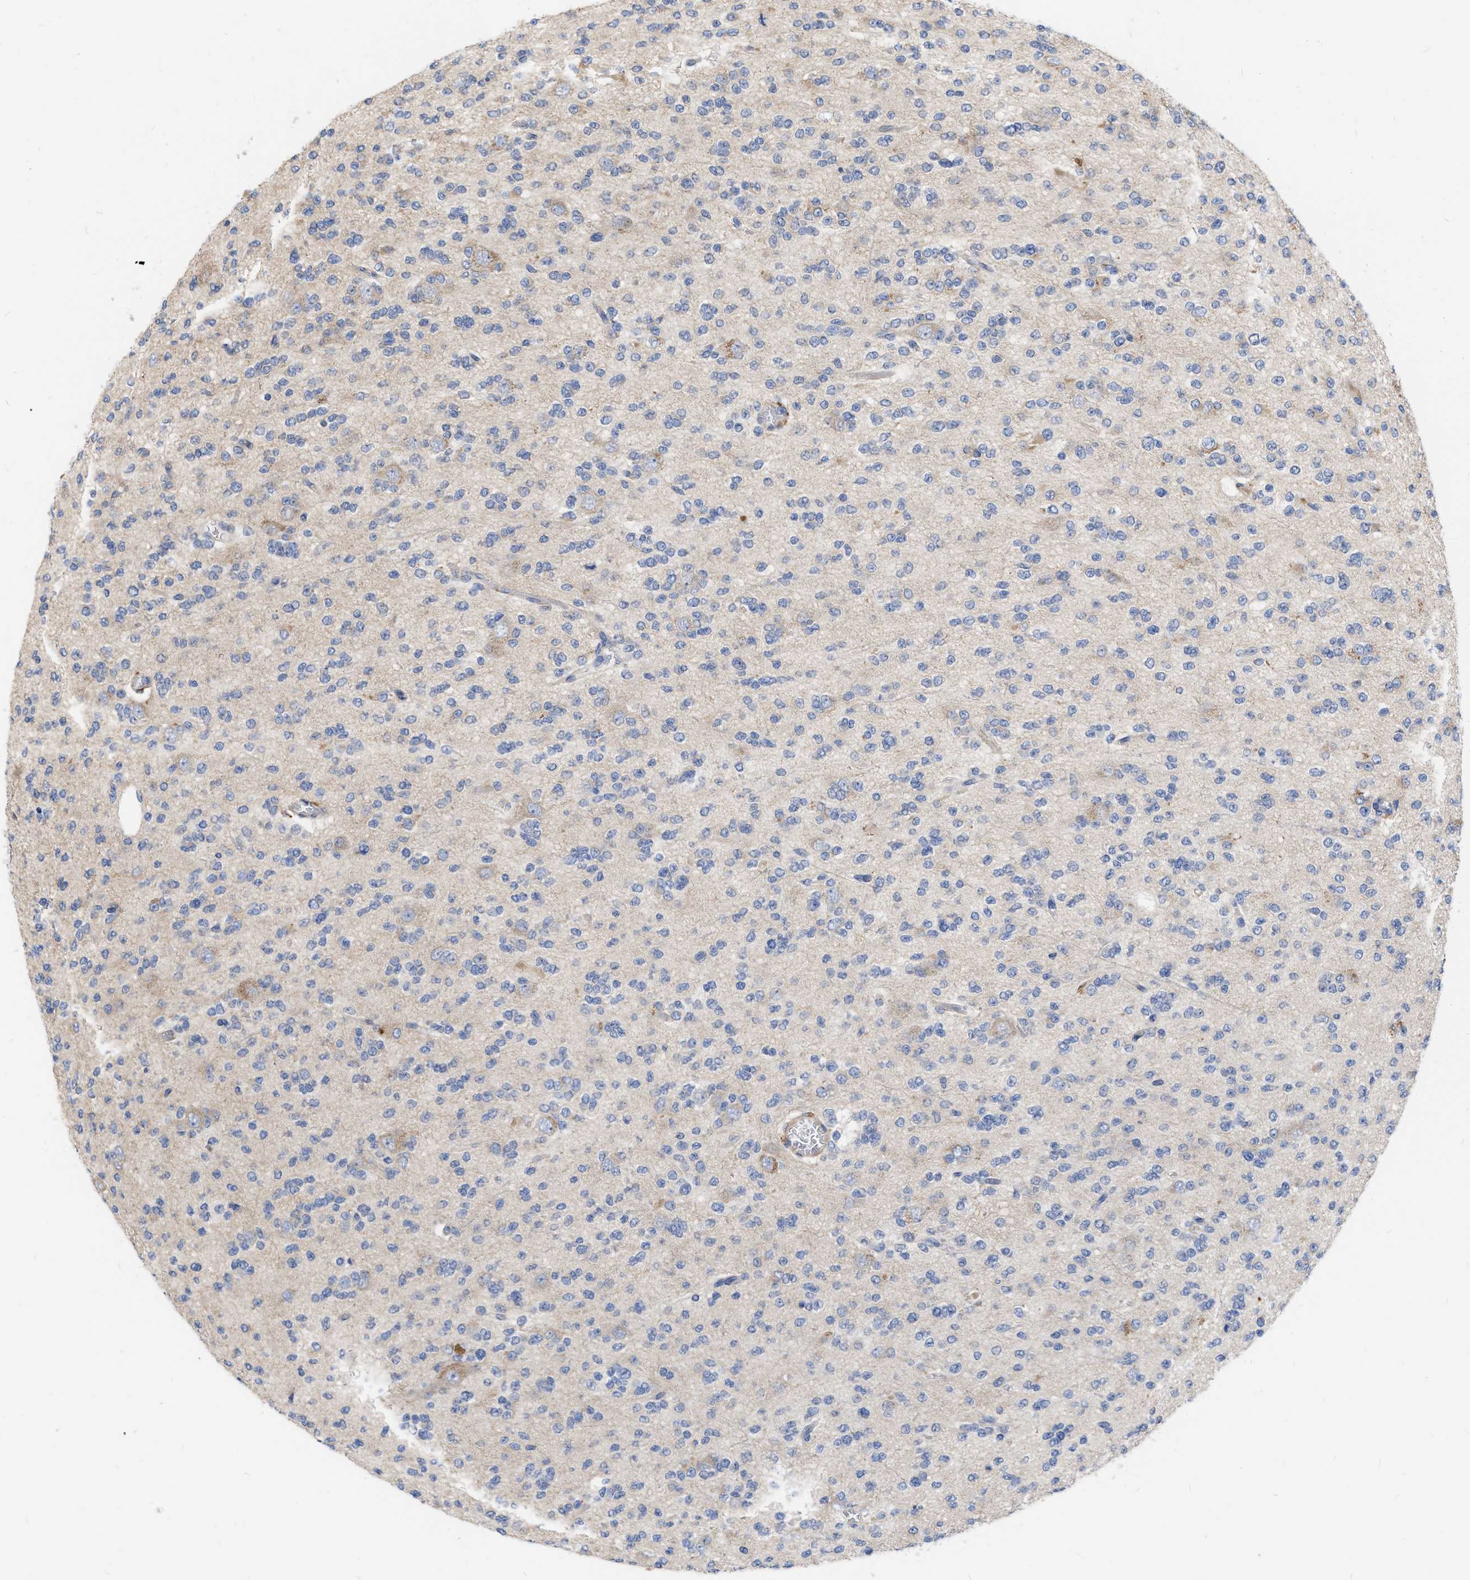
{"staining": {"intensity": "weak", "quantity": "<25%", "location": "cytoplasmic/membranous"}, "tissue": "glioma", "cell_type": "Tumor cells", "image_type": "cancer", "snomed": [{"axis": "morphology", "description": "Glioma, malignant, Low grade"}, {"axis": "topography", "description": "Brain"}], "caption": "Immunohistochemistry (IHC) photomicrograph of glioma stained for a protein (brown), which exhibits no positivity in tumor cells.", "gene": "MLST8", "patient": {"sex": "male", "age": 38}}